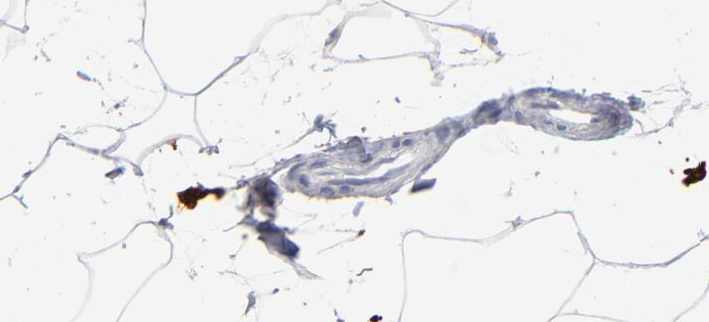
{"staining": {"intensity": "negative", "quantity": "none", "location": "none"}, "tissue": "adipose tissue", "cell_type": "Adipocytes", "image_type": "normal", "snomed": [{"axis": "morphology", "description": "Normal tissue, NOS"}, {"axis": "morphology", "description": "Duct carcinoma"}, {"axis": "topography", "description": "Breast"}, {"axis": "topography", "description": "Adipose tissue"}], "caption": "There is no significant staining in adipocytes of adipose tissue. Brightfield microscopy of IHC stained with DAB (brown) and hematoxylin (blue), captured at high magnification.", "gene": "PTP4A1", "patient": {"sex": "female", "age": 37}}